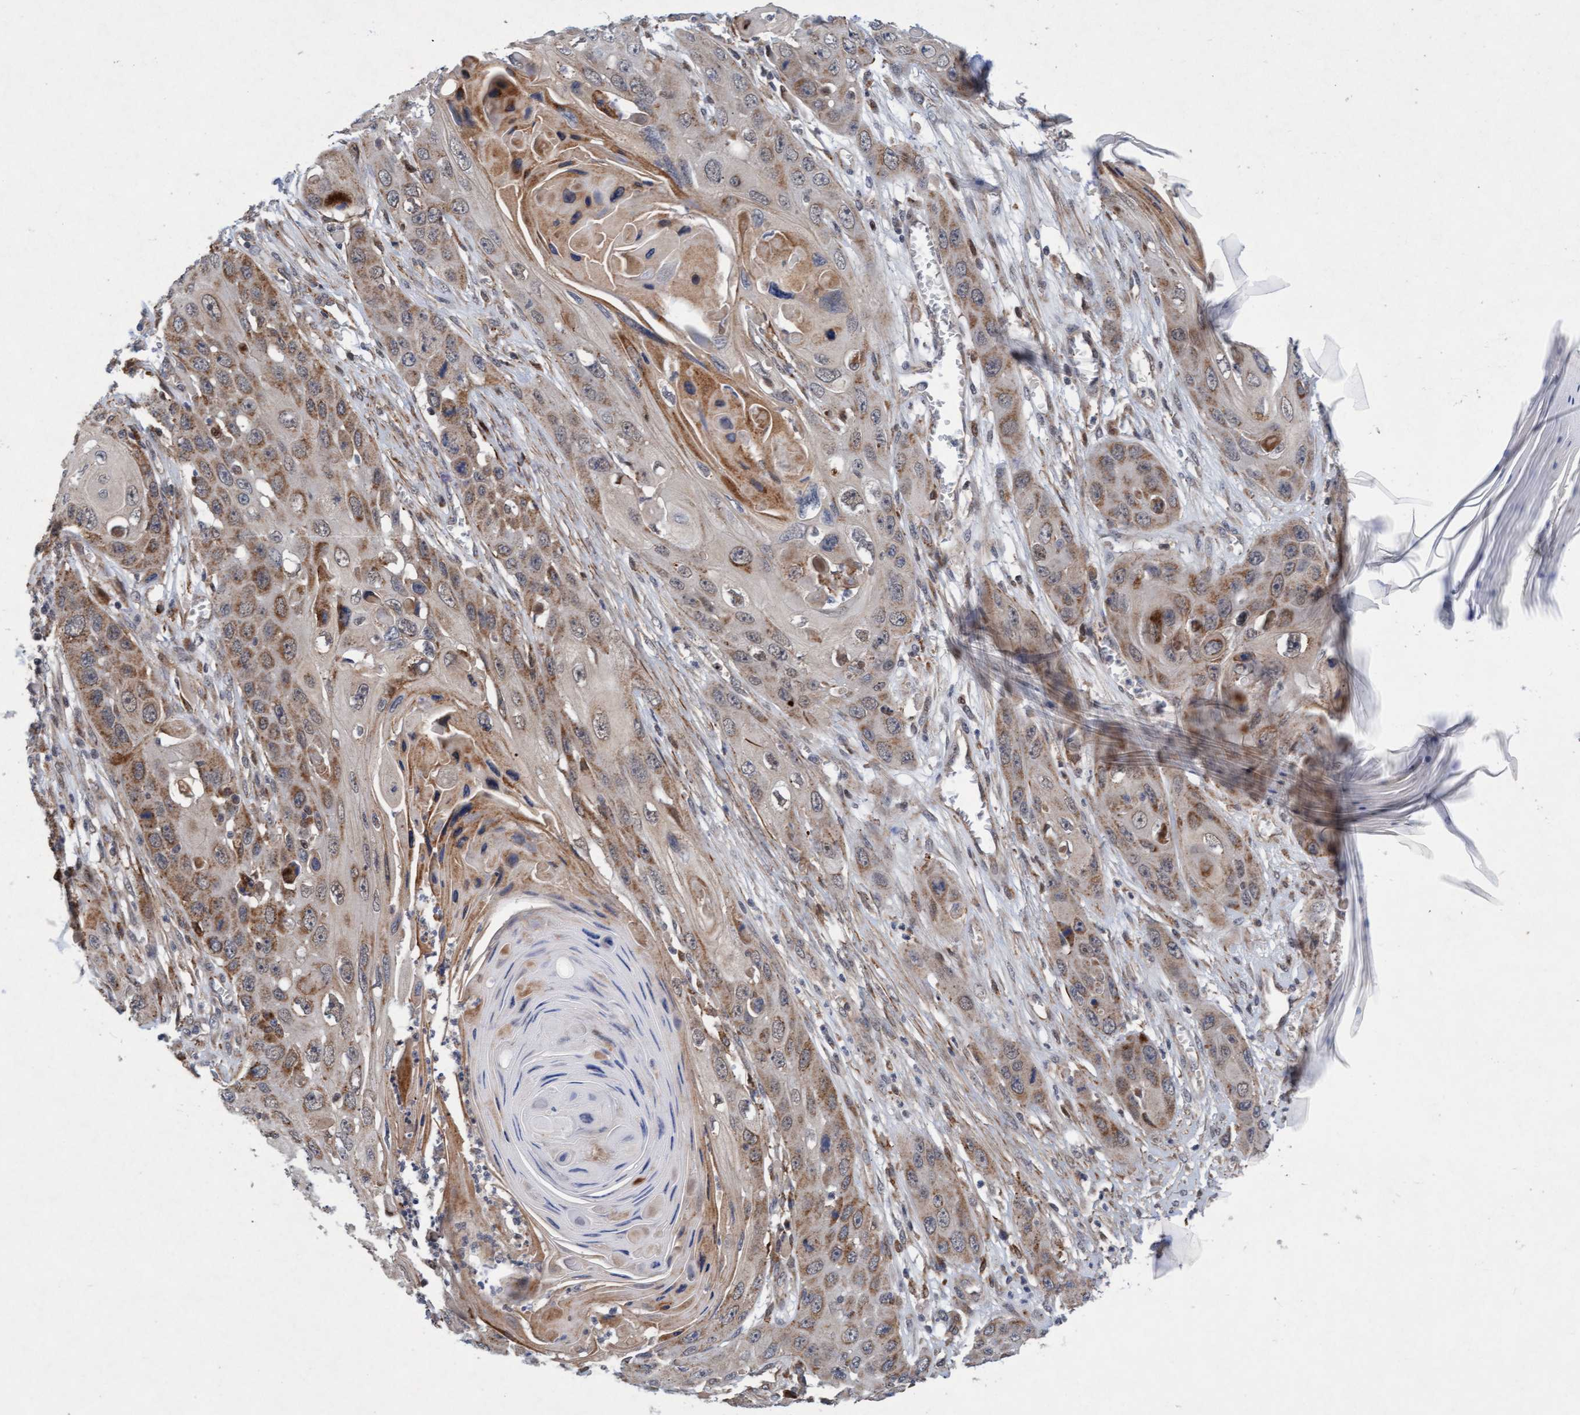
{"staining": {"intensity": "weak", "quantity": ">75%", "location": "cytoplasmic/membranous"}, "tissue": "skin cancer", "cell_type": "Tumor cells", "image_type": "cancer", "snomed": [{"axis": "morphology", "description": "Squamous cell carcinoma, NOS"}, {"axis": "topography", "description": "Skin"}], "caption": "Immunohistochemistry staining of skin squamous cell carcinoma, which reveals low levels of weak cytoplasmic/membranous staining in about >75% of tumor cells indicating weak cytoplasmic/membranous protein staining. The staining was performed using DAB (brown) for protein detection and nuclei were counterstained in hematoxylin (blue).", "gene": "TMEM70", "patient": {"sex": "male", "age": 55}}